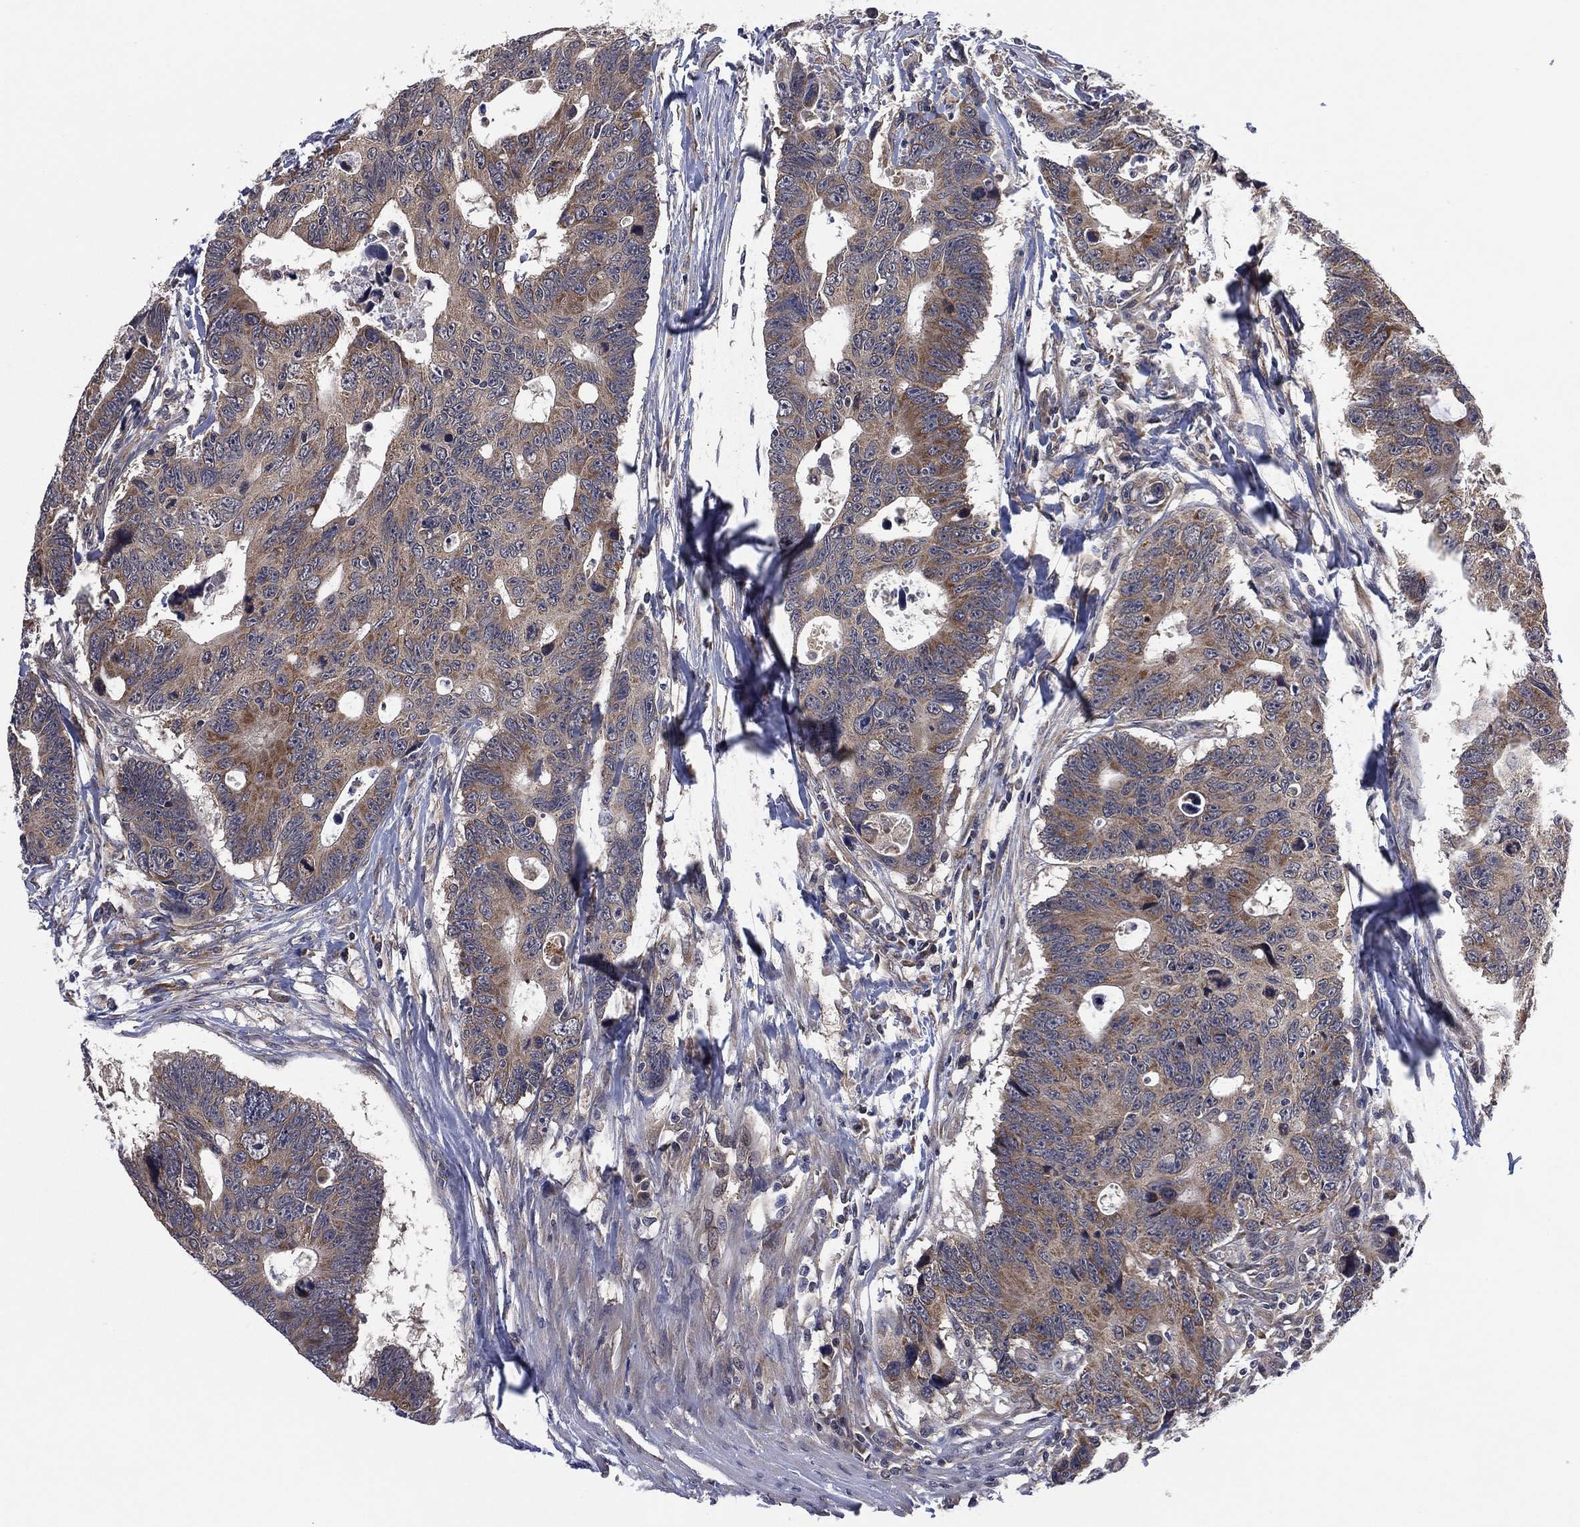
{"staining": {"intensity": "moderate", "quantity": "25%-75%", "location": "cytoplasmic/membranous"}, "tissue": "colorectal cancer", "cell_type": "Tumor cells", "image_type": "cancer", "snomed": [{"axis": "morphology", "description": "Adenocarcinoma, NOS"}, {"axis": "topography", "description": "Colon"}], "caption": "Immunohistochemical staining of colorectal adenocarcinoma demonstrates moderate cytoplasmic/membranous protein expression in approximately 25%-75% of tumor cells.", "gene": "SELENOO", "patient": {"sex": "female", "age": 77}}